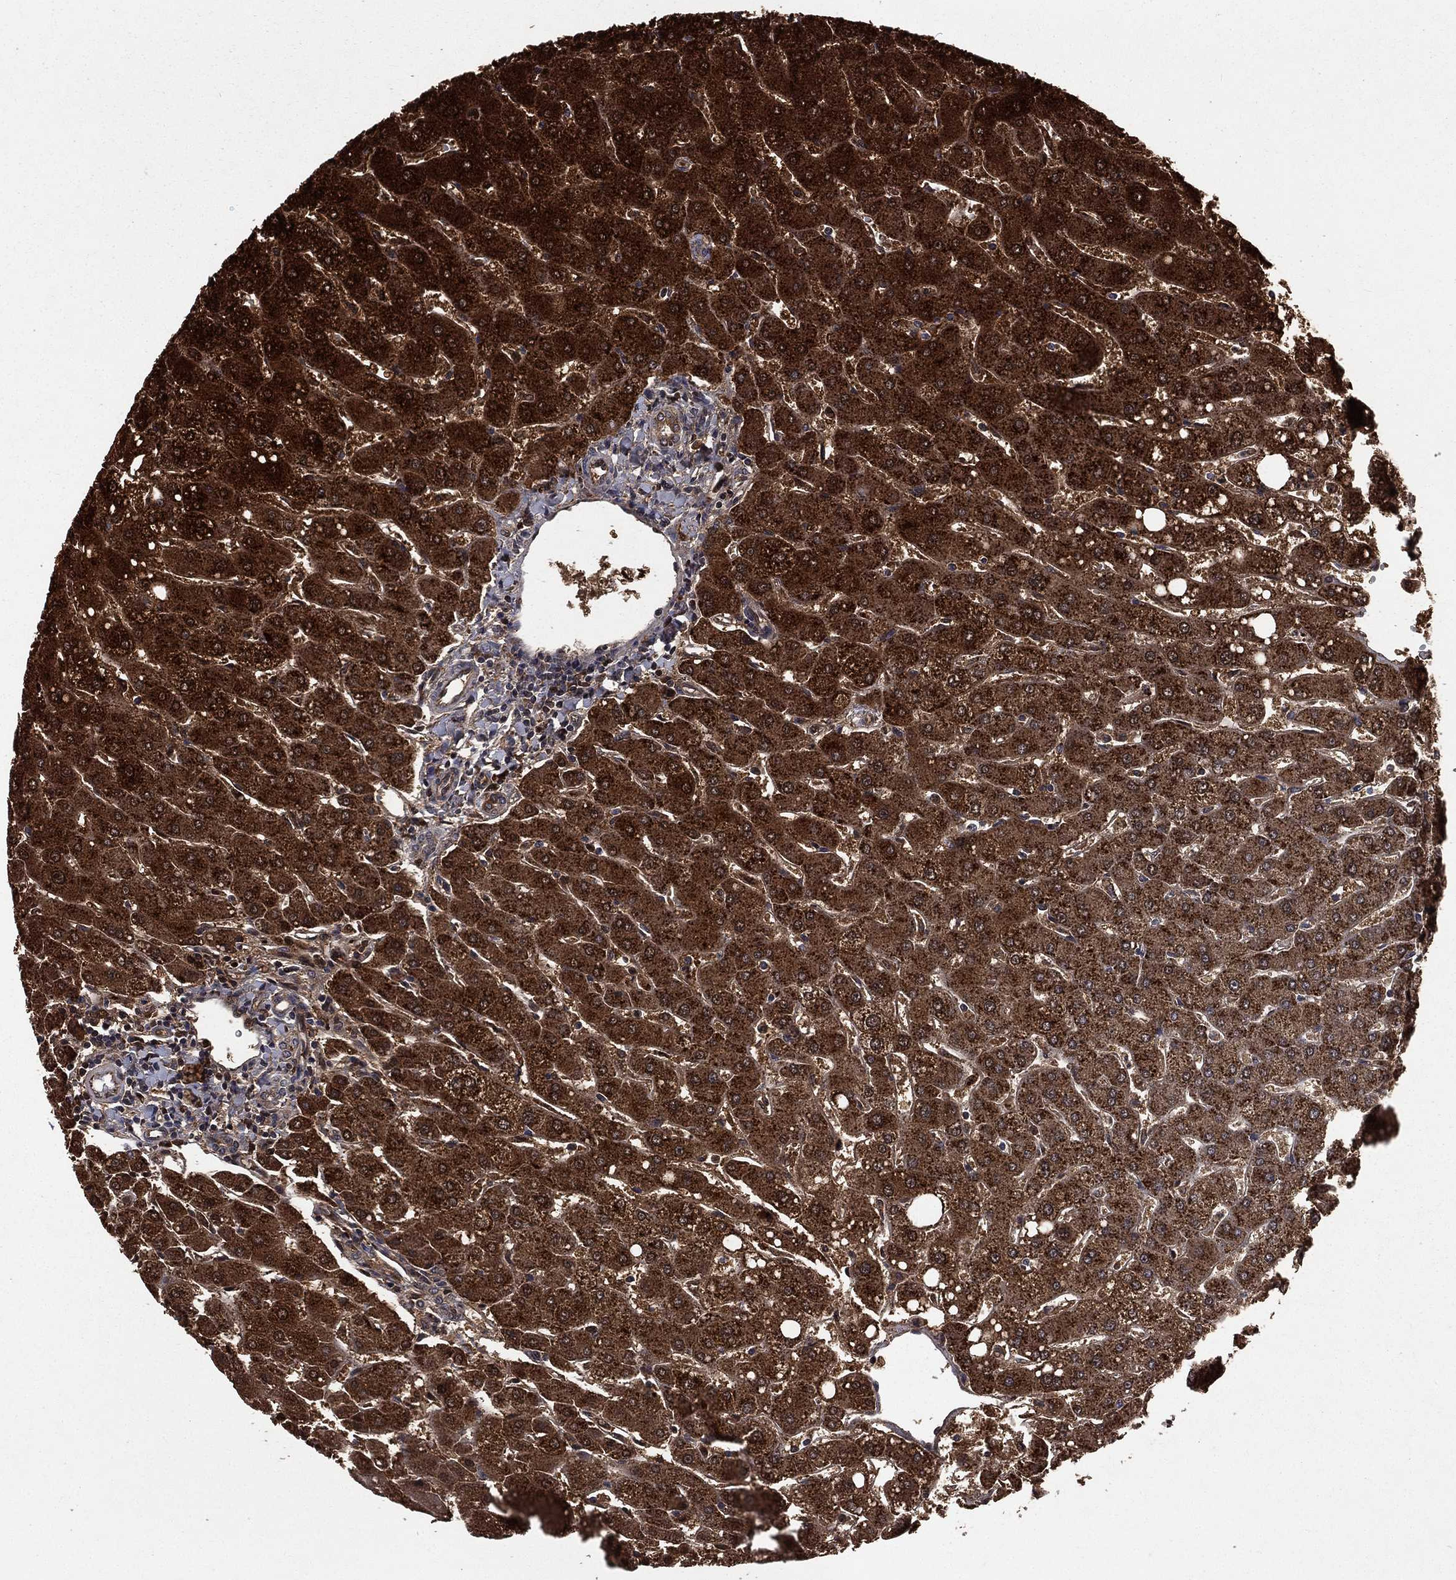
{"staining": {"intensity": "weak", "quantity": ">75%", "location": "cytoplasmic/membranous"}, "tissue": "liver", "cell_type": "Cholangiocytes", "image_type": "normal", "snomed": [{"axis": "morphology", "description": "Normal tissue, NOS"}, {"axis": "topography", "description": "Liver"}], "caption": "A micrograph showing weak cytoplasmic/membranous expression in about >75% of cholangiocytes in benign liver, as visualized by brown immunohistochemical staining.", "gene": "LENG8", "patient": {"sex": "male", "age": 67}}